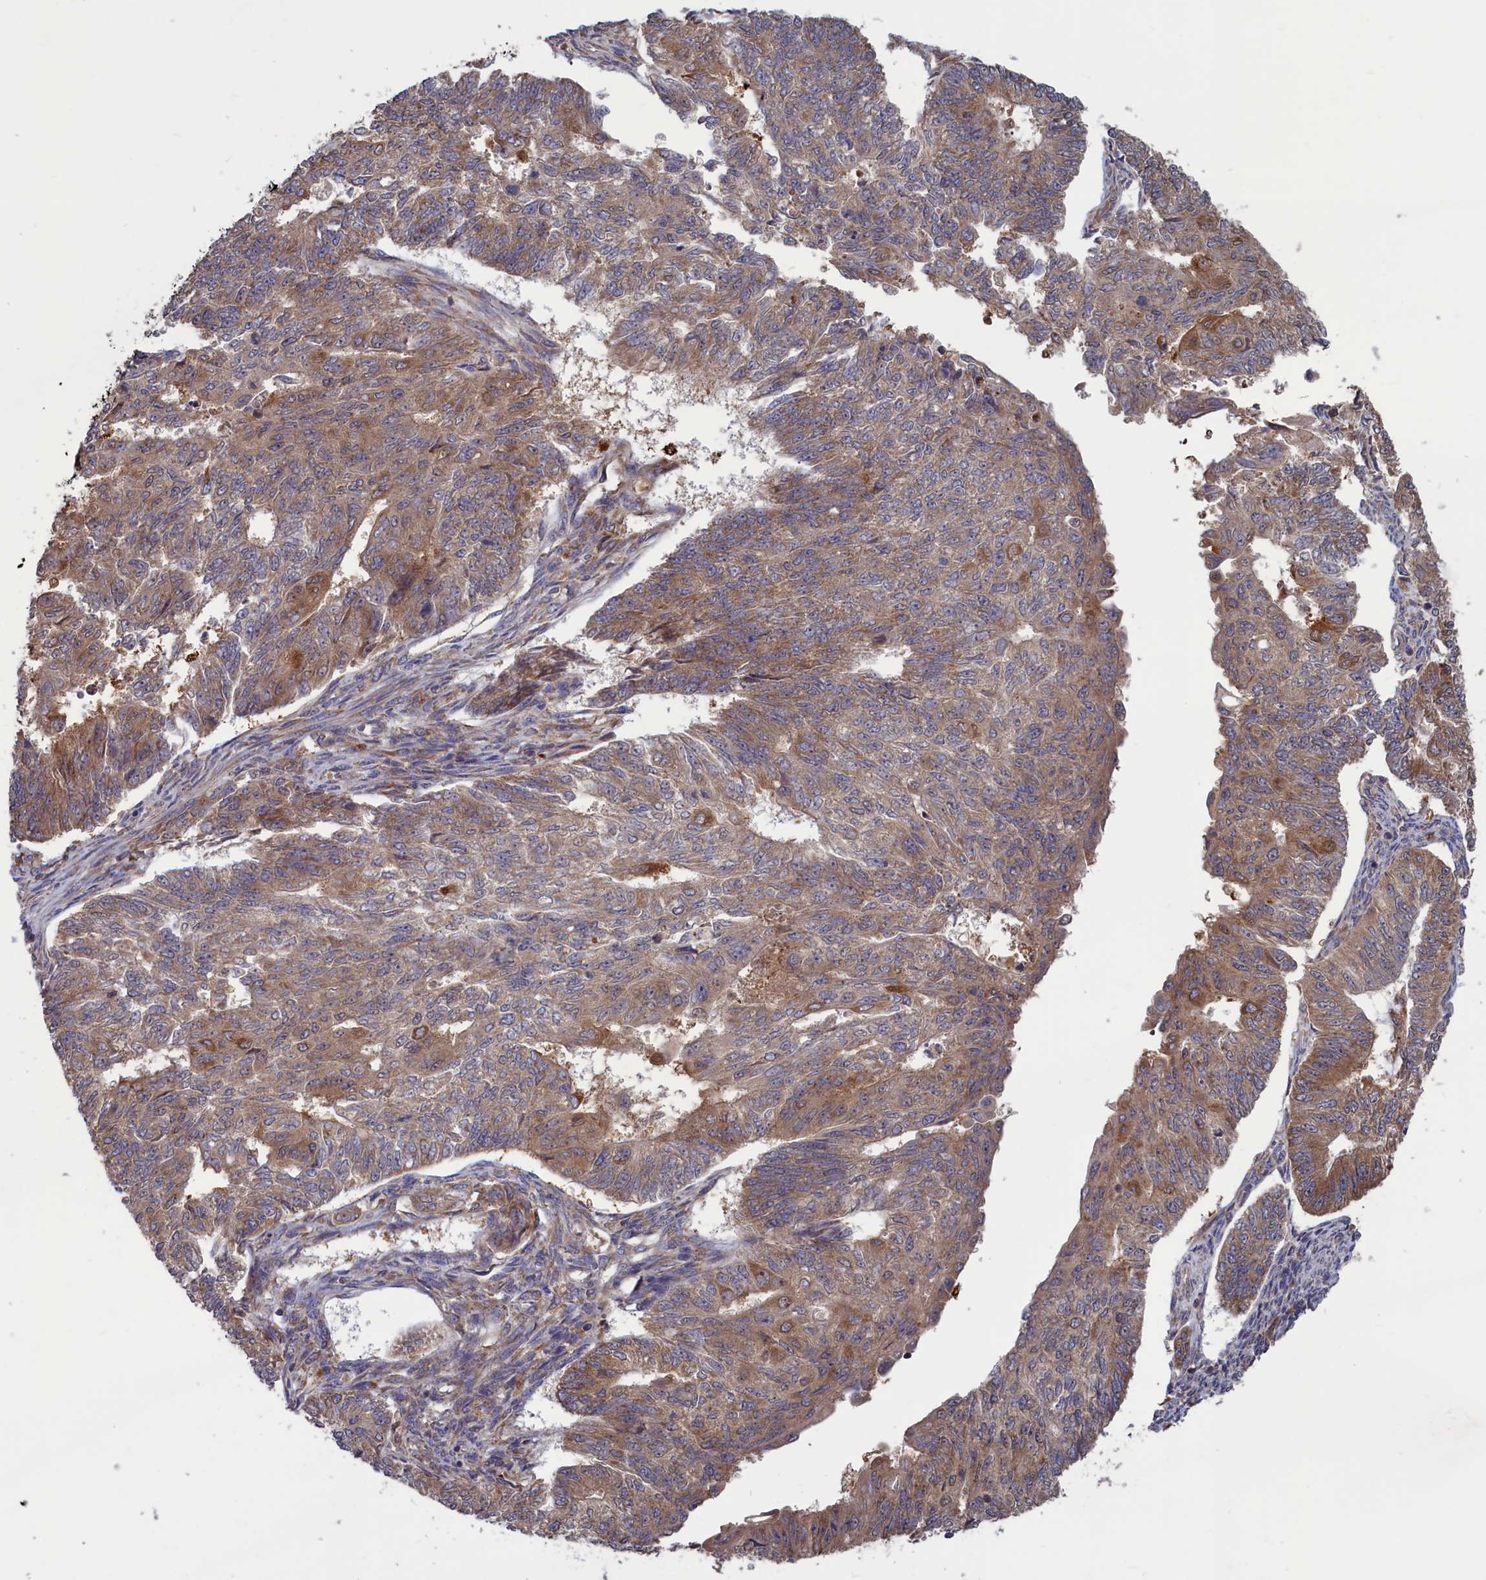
{"staining": {"intensity": "moderate", "quantity": "25%-75%", "location": "cytoplasmic/membranous"}, "tissue": "endometrial cancer", "cell_type": "Tumor cells", "image_type": "cancer", "snomed": [{"axis": "morphology", "description": "Adenocarcinoma, NOS"}, {"axis": "topography", "description": "Endometrium"}], "caption": "About 25%-75% of tumor cells in endometrial adenocarcinoma reveal moderate cytoplasmic/membranous protein expression as visualized by brown immunohistochemical staining.", "gene": "CACTIN", "patient": {"sex": "female", "age": 32}}